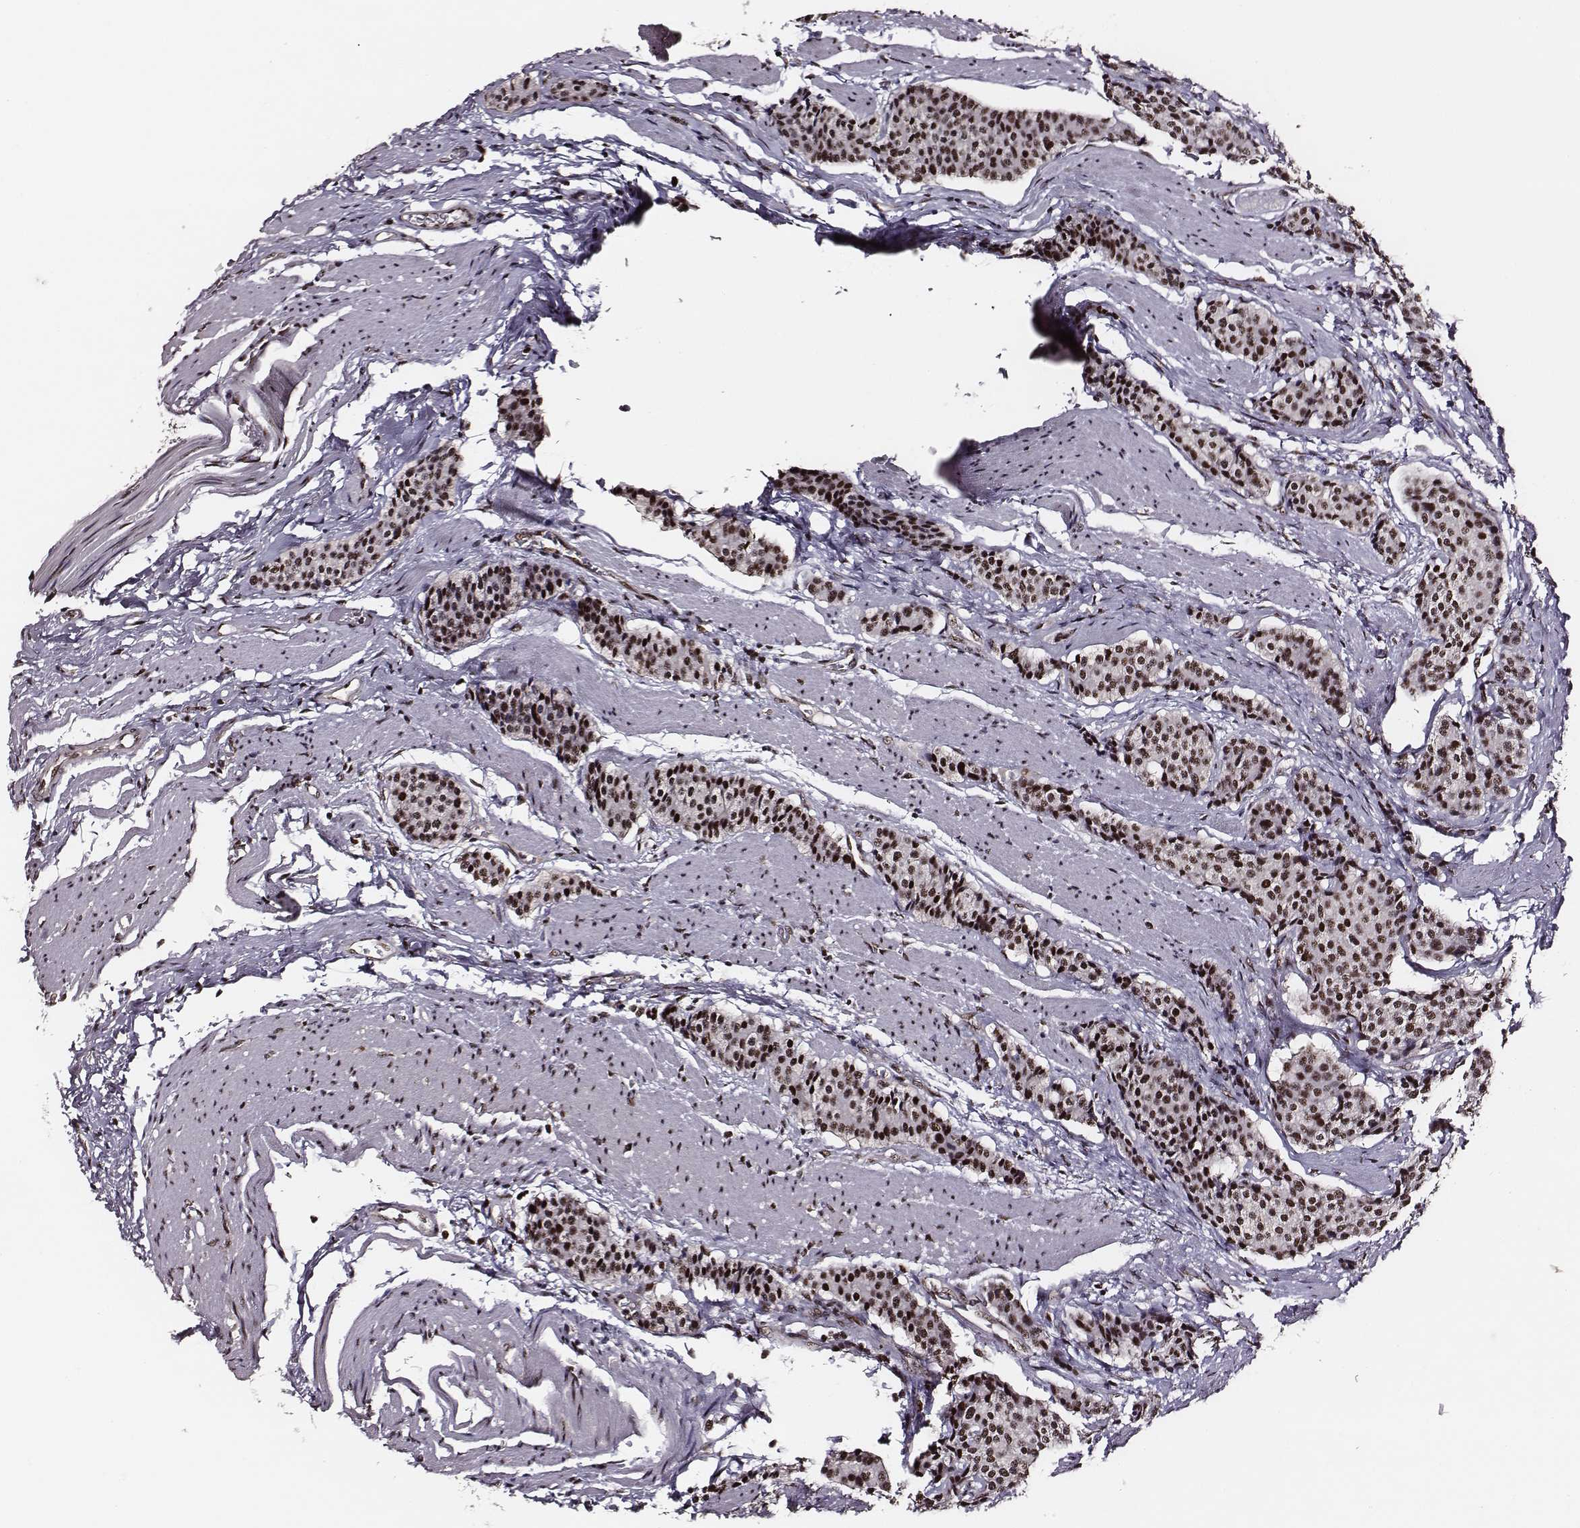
{"staining": {"intensity": "strong", "quantity": ">75%", "location": "nuclear"}, "tissue": "carcinoid", "cell_type": "Tumor cells", "image_type": "cancer", "snomed": [{"axis": "morphology", "description": "Carcinoid, malignant, NOS"}, {"axis": "topography", "description": "Small intestine"}], "caption": "A micrograph showing strong nuclear expression in approximately >75% of tumor cells in carcinoid (malignant), as visualized by brown immunohistochemical staining.", "gene": "PPARA", "patient": {"sex": "male", "age": 73}}